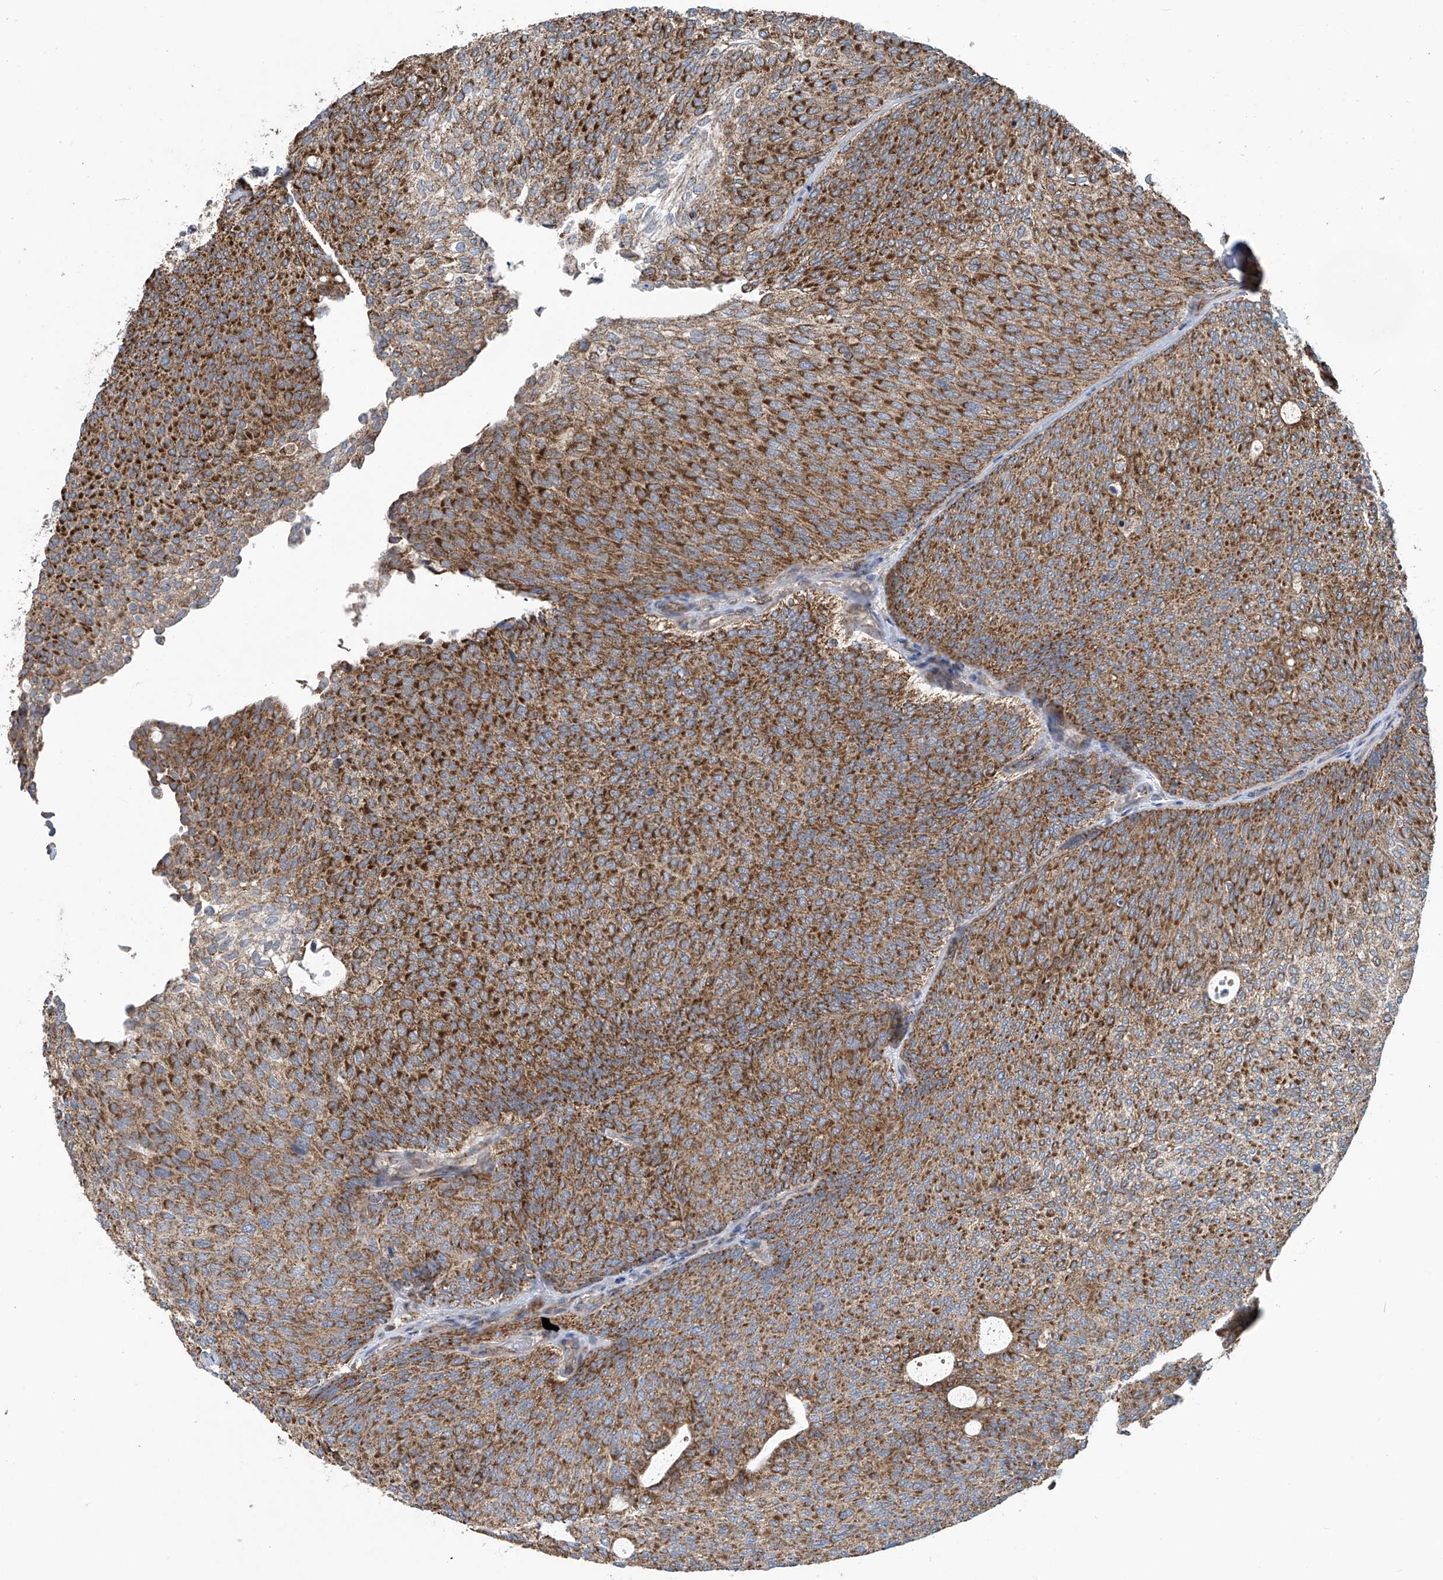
{"staining": {"intensity": "strong", "quantity": ">75%", "location": "cytoplasmic/membranous"}, "tissue": "urothelial cancer", "cell_type": "Tumor cells", "image_type": "cancer", "snomed": [{"axis": "morphology", "description": "Urothelial carcinoma, Low grade"}, {"axis": "topography", "description": "Urinary bladder"}], "caption": "Urothelial carcinoma (low-grade) stained for a protein shows strong cytoplasmic/membranous positivity in tumor cells.", "gene": "COMMD1", "patient": {"sex": "female", "age": 79}}